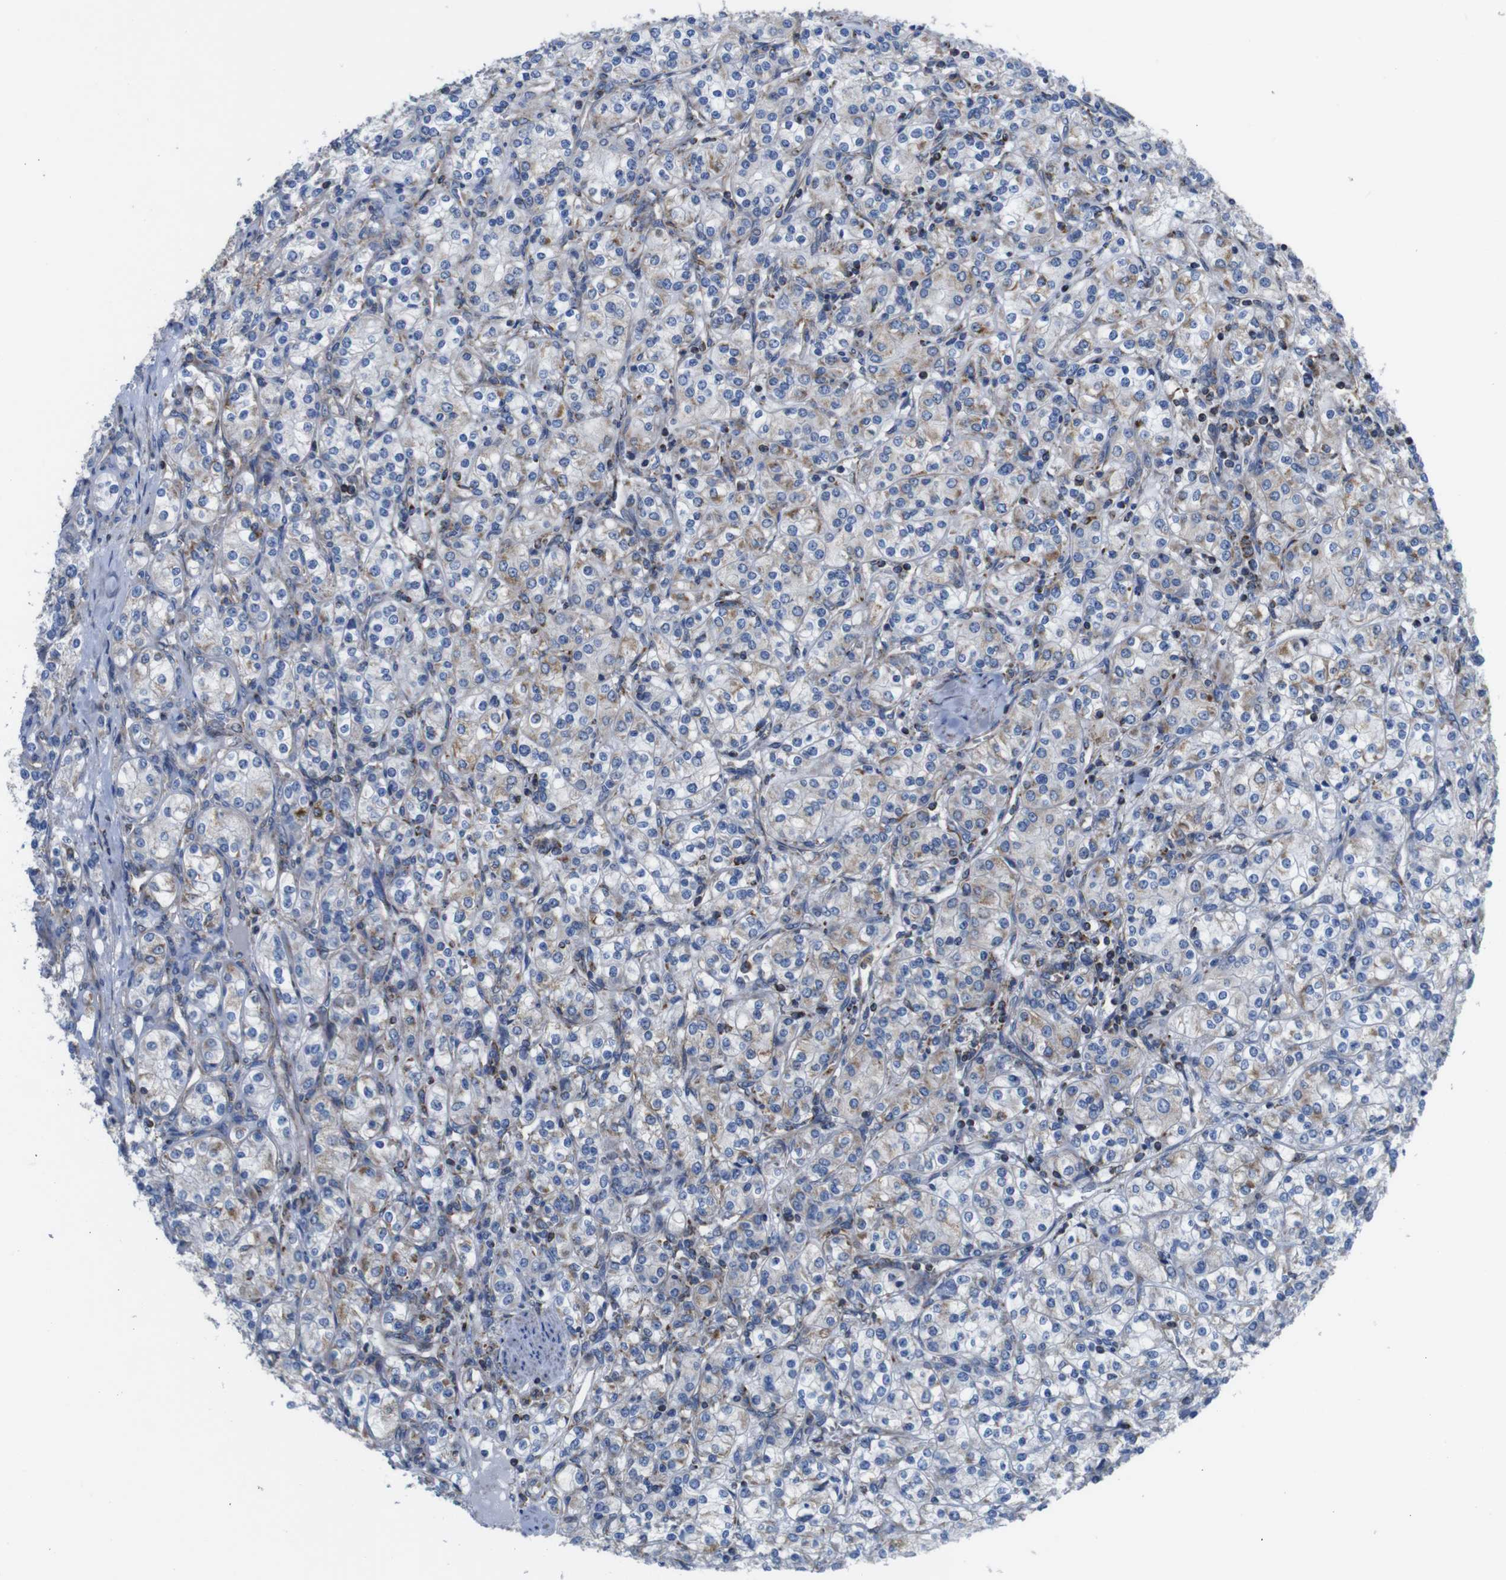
{"staining": {"intensity": "moderate", "quantity": "<25%", "location": "cytoplasmic/membranous"}, "tissue": "renal cancer", "cell_type": "Tumor cells", "image_type": "cancer", "snomed": [{"axis": "morphology", "description": "Adenocarcinoma, NOS"}, {"axis": "topography", "description": "Kidney"}], "caption": "About <25% of tumor cells in renal adenocarcinoma display moderate cytoplasmic/membranous protein staining as visualized by brown immunohistochemical staining.", "gene": "PDCD1LG2", "patient": {"sex": "male", "age": 77}}